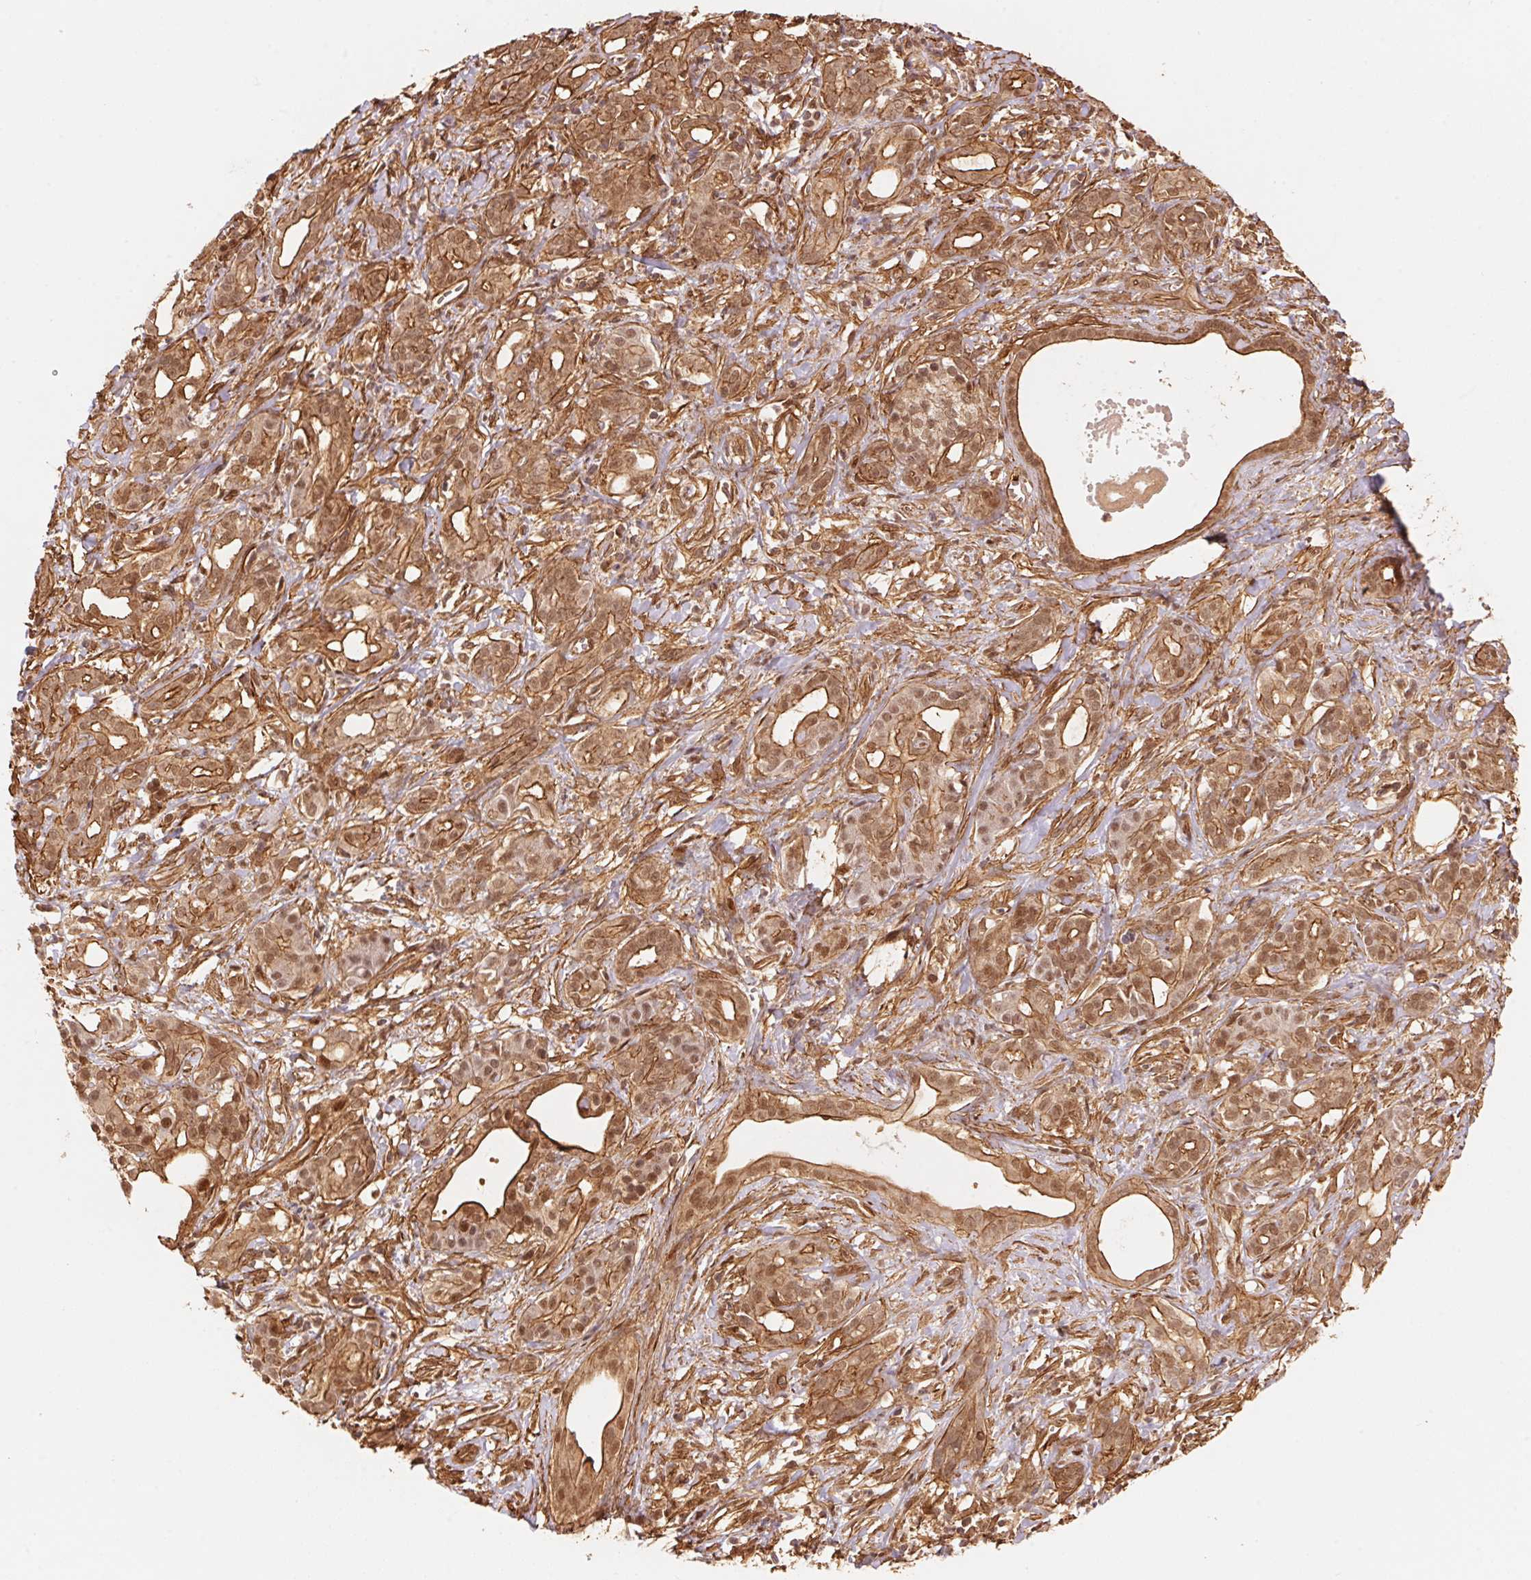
{"staining": {"intensity": "moderate", "quantity": ">75%", "location": "cytoplasmic/membranous,nuclear"}, "tissue": "pancreatic cancer", "cell_type": "Tumor cells", "image_type": "cancer", "snomed": [{"axis": "morphology", "description": "Adenocarcinoma, NOS"}, {"axis": "topography", "description": "Pancreas"}], "caption": "DAB (3,3'-diaminobenzidine) immunohistochemical staining of human pancreatic cancer (adenocarcinoma) reveals moderate cytoplasmic/membranous and nuclear protein expression in approximately >75% of tumor cells. The protein of interest is shown in brown color, while the nuclei are stained blue.", "gene": "TNIP2", "patient": {"sex": "male", "age": 61}}